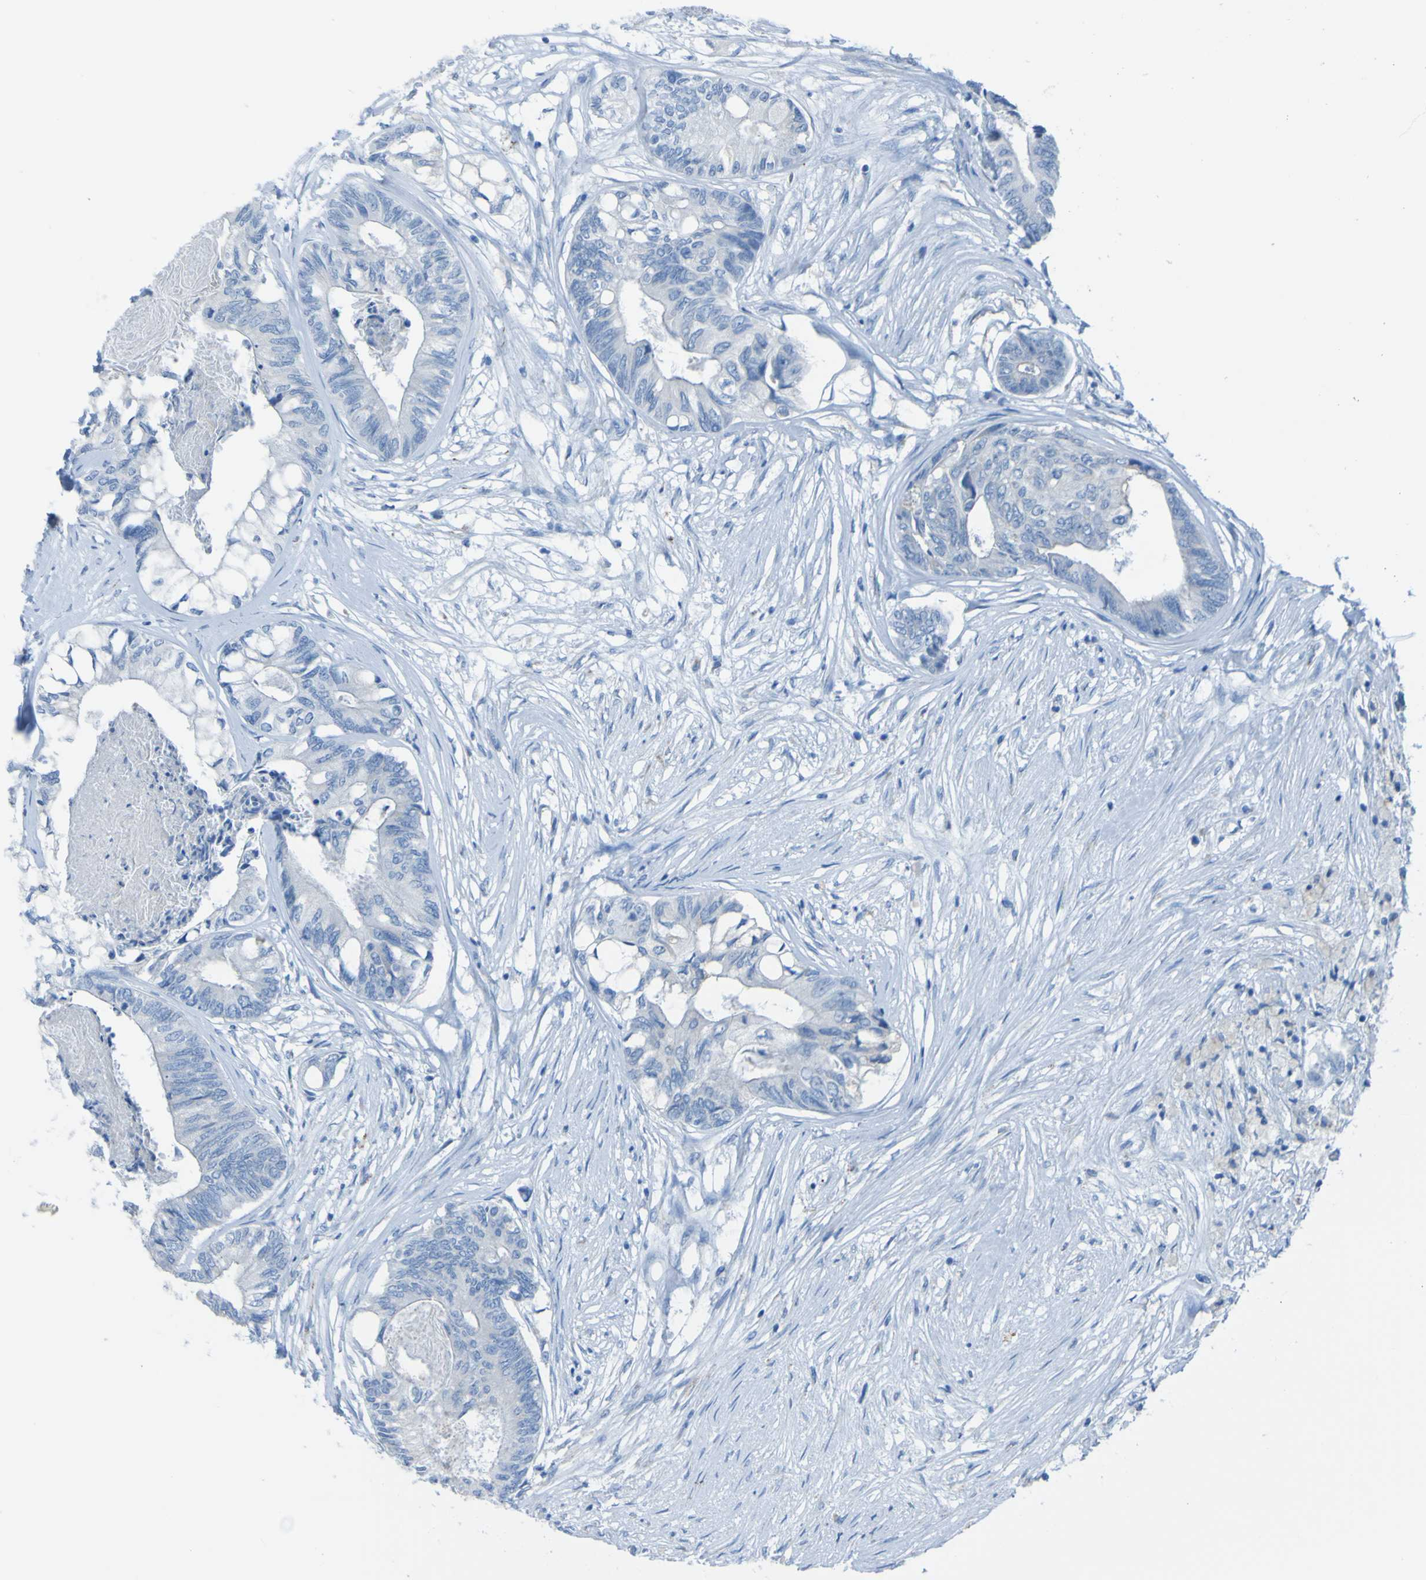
{"staining": {"intensity": "negative", "quantity": "none", "location": "none"}, "tissue": "colorectal cancer", "cell_type": "Tumor cells", "image_type": "cancer", "snomed": [{"axis": "morphology", "description": "Adenocarcinoma, NOS"}, {"axis": "topography", "description": "Rectum"}], "caption": "Immunohistochemistry micrograph of colorectal cancer (adenocarcinoma) stained for a protein (brown), which demonstrates no staining in tumor cells.", "gene": "ACMSD", "patient": {"sex": "male", "age": 63}}